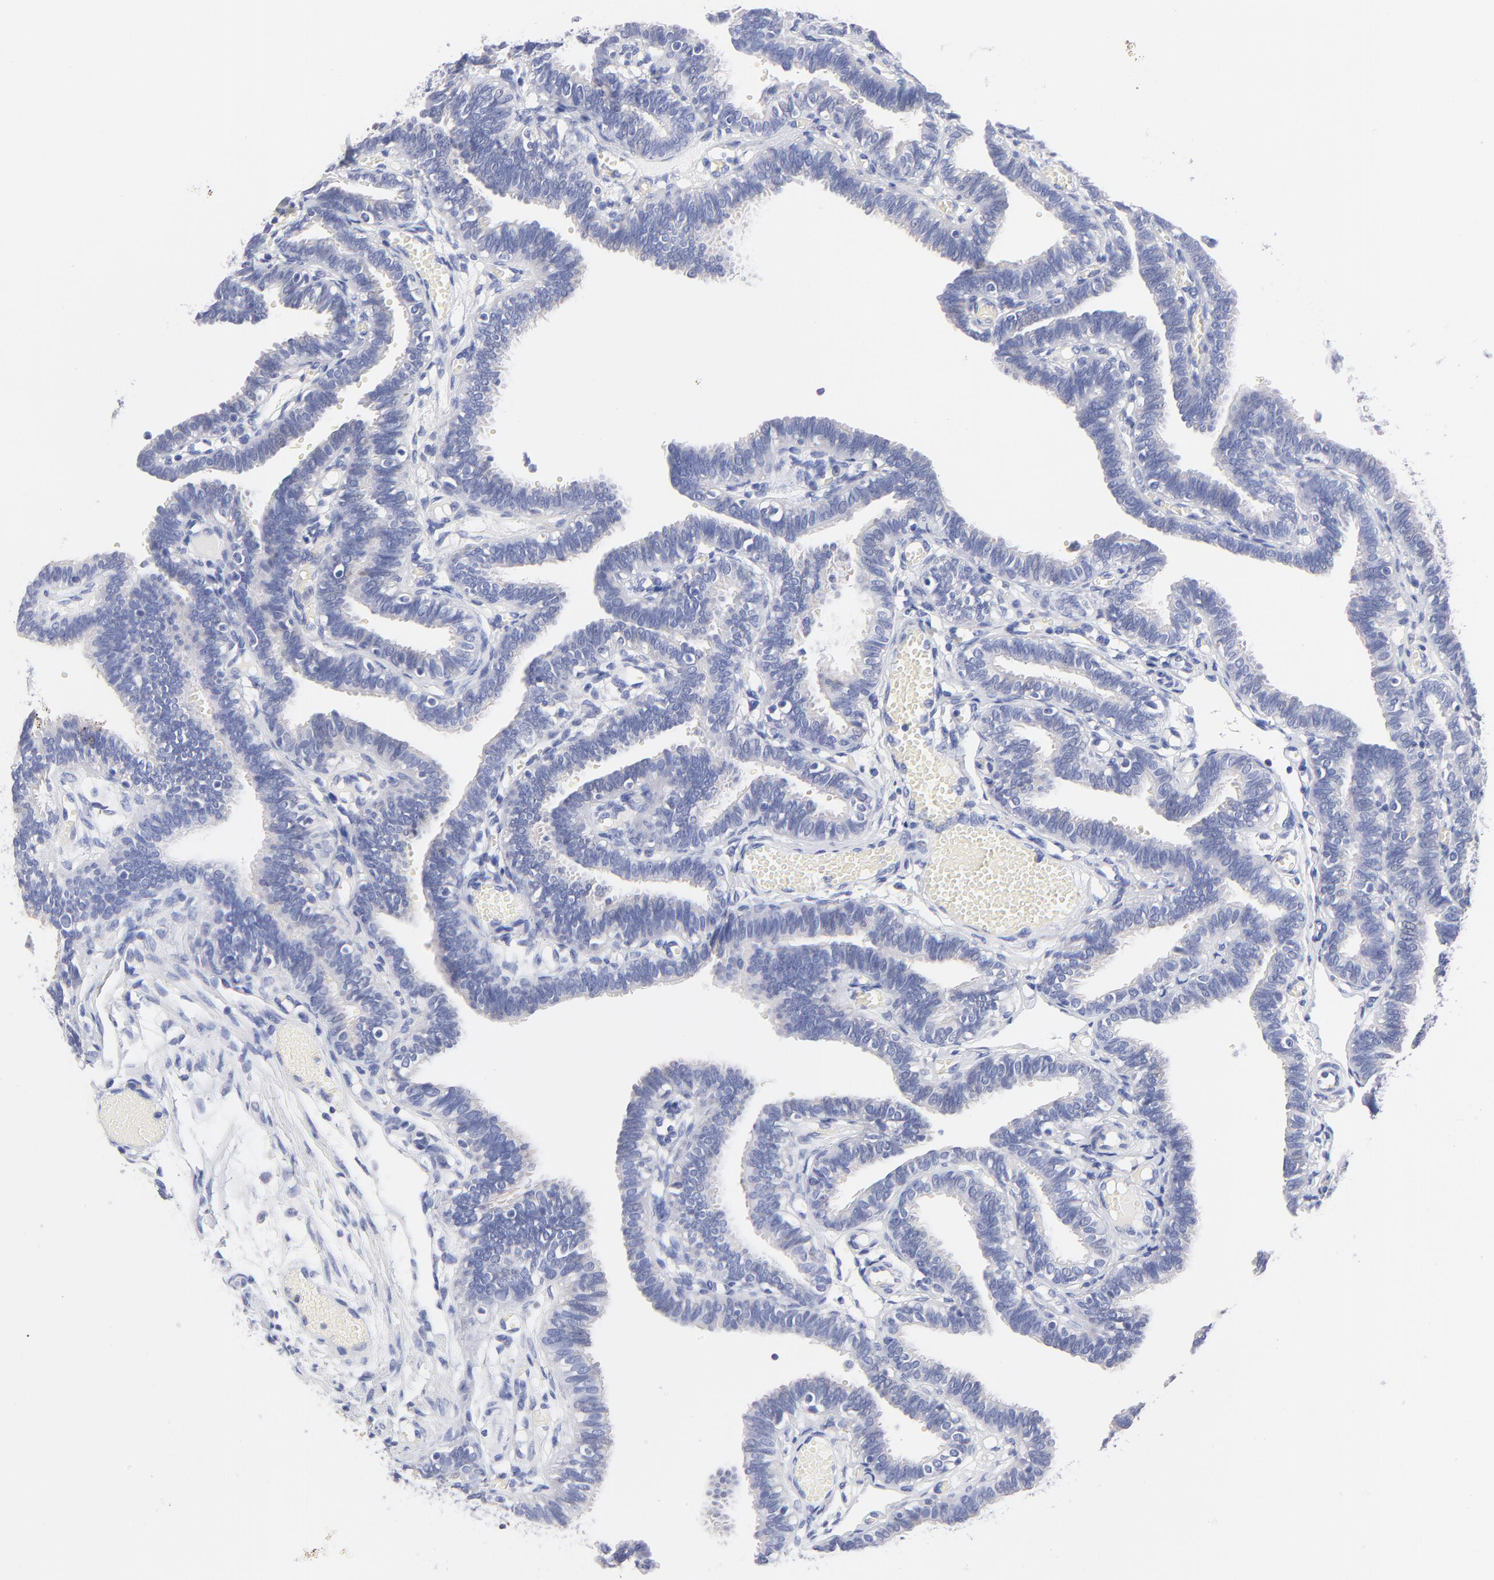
{"staining": {"intensity": "negative", "quantity": "none", "location": "none"}, "tissue": "fallopian tube", "cell_type": "Glandular cells", "image_type": "normal", "snomed": [{"axis": "morphology", "description": "Normal tissue, NOS"}, {"axis": "topography", "description": "Fallopian tube"}], "caption": "Glandular cells show no significant staining in normal fallopian tube. Nuclei are stained in blue.", "gene": "LAX1", "patient": {"sex": "female", "age": 29}}